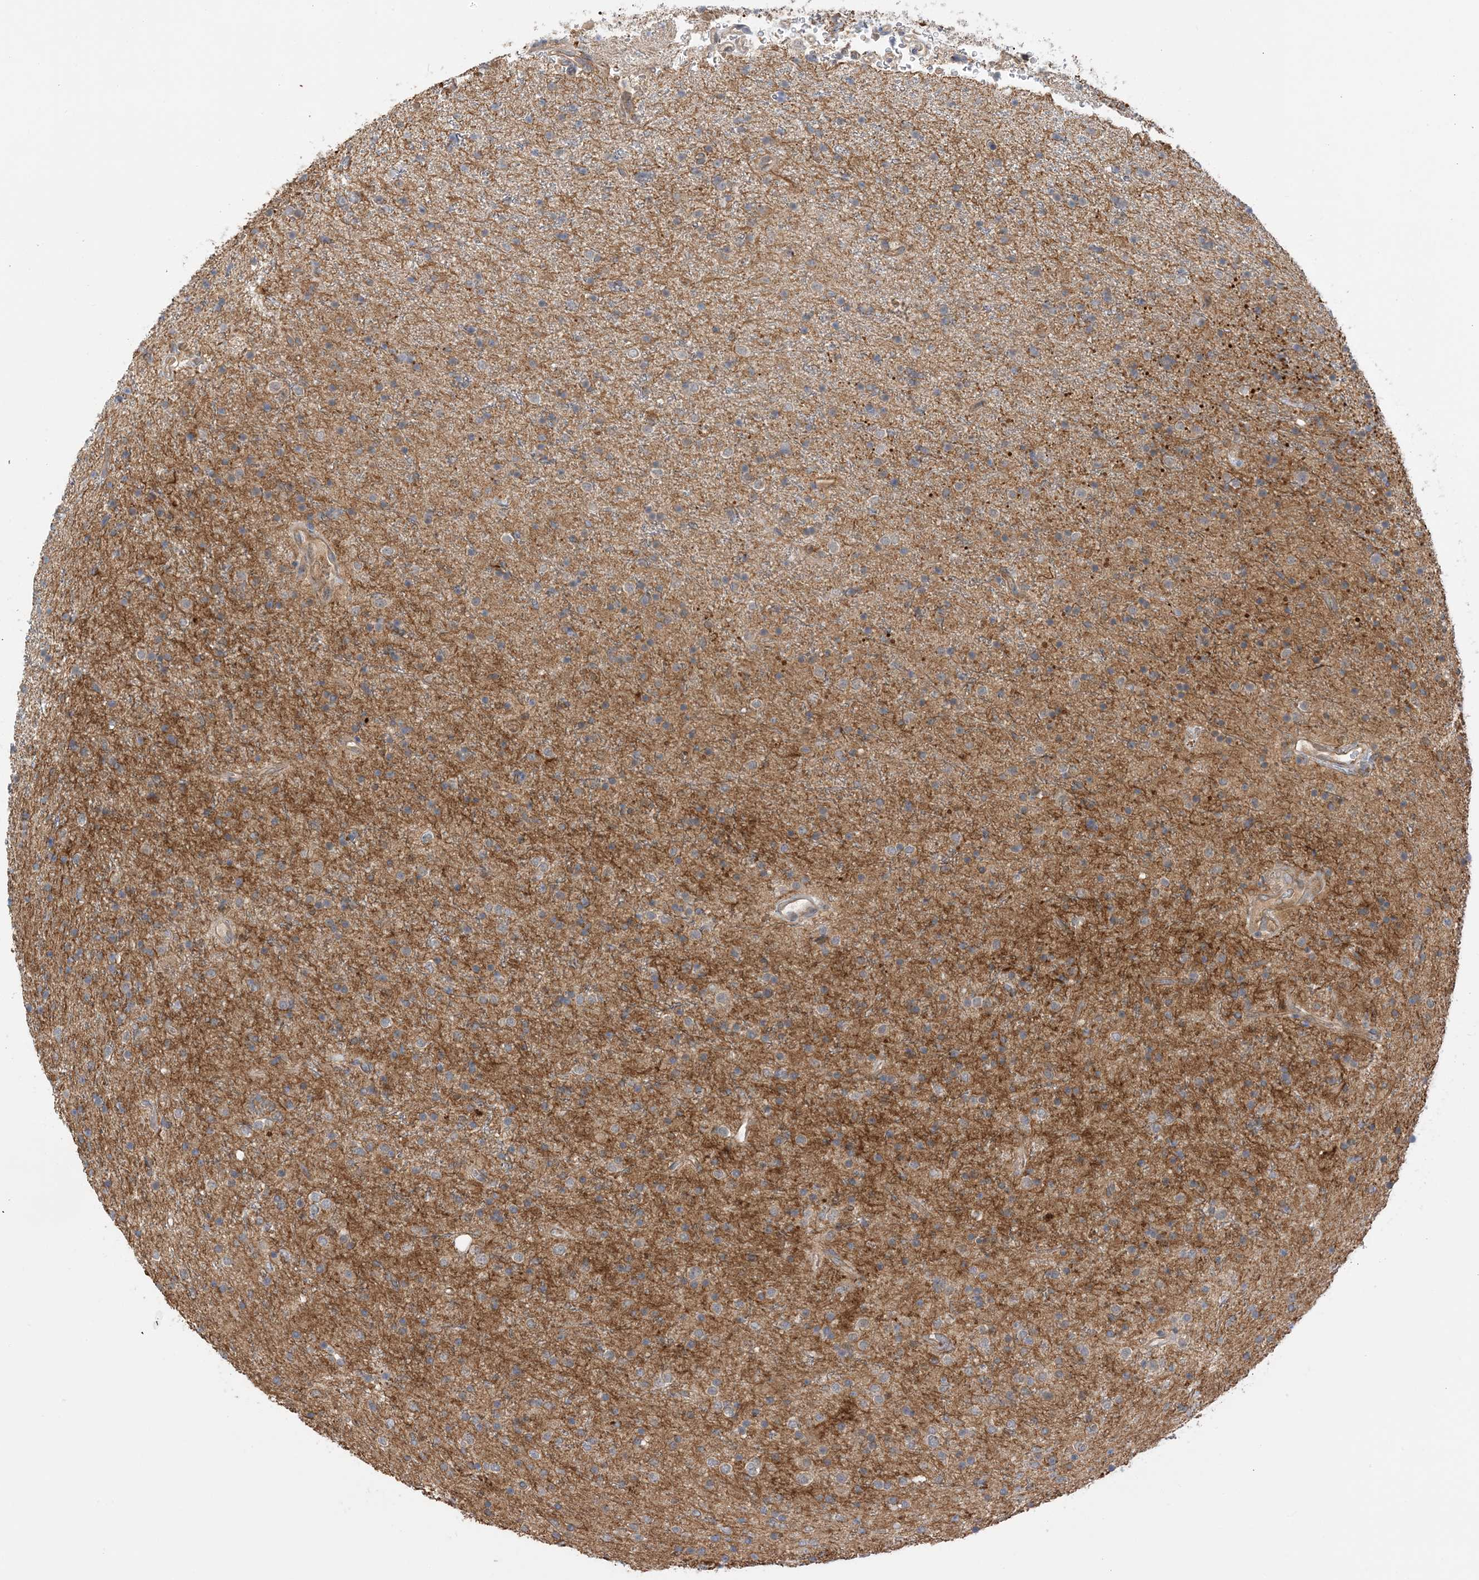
{"staining": {"intensity": "negative", "quantity": "none", "location": "none"}, "tissue": "glioma", "cell_type": "Tumor cells", "image_type": "cancer", "snomed": [{"axis": "morphology", "description": "Glioma, malignant, High grade"}, {"axis": "topography", "description": "Brain"}], "caption": "Immunohistochemistry (IHC) histopathology image of human glioma stained for a protein (brown), which exhibits no expression in tumor cells.", "gene": "WDR26", "patient": {"sex": "male", "age": 34}}